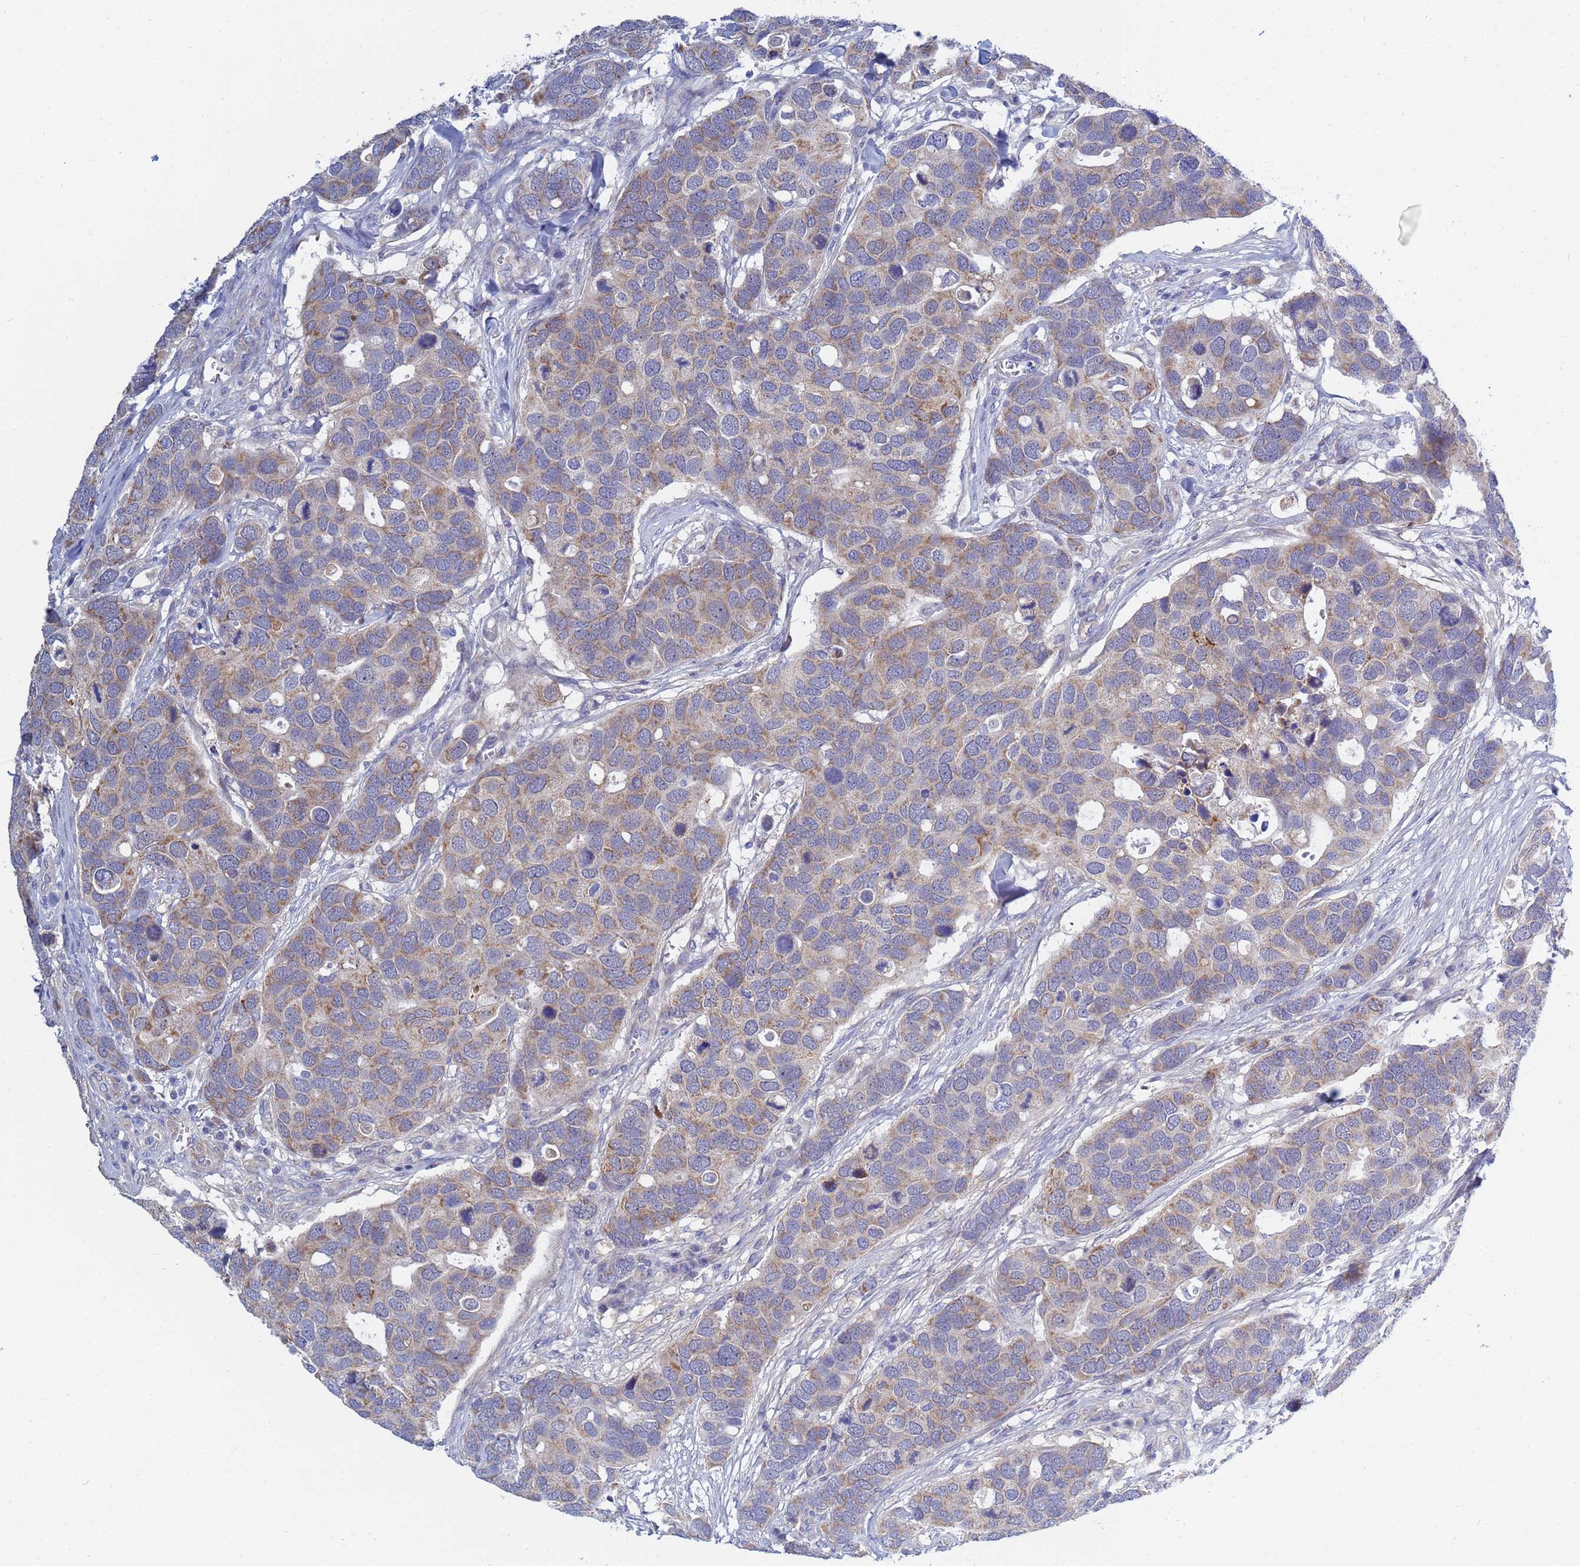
{"staining": {"intensity": "weak", "quantity": "25%-75%", "location": "cytoplasmic/membranous"}, "tissue": "breast cancer", "cell_type": "Tumor cells", "image_type": "cancer", "snomed": [{"axis": "morphology", "description": "Duct carcinoma"}, {"axis": "topography", "description": "Breast"}], "caption": "Protein expression analysis of human breast infiltrating ductal carcinoma reveals weak cytoplasmic/membranous staining in approximately 25%-75% of tumor cells.", "gene": "SDR39U1", "patient": {"sex": "female", "age": 83}}